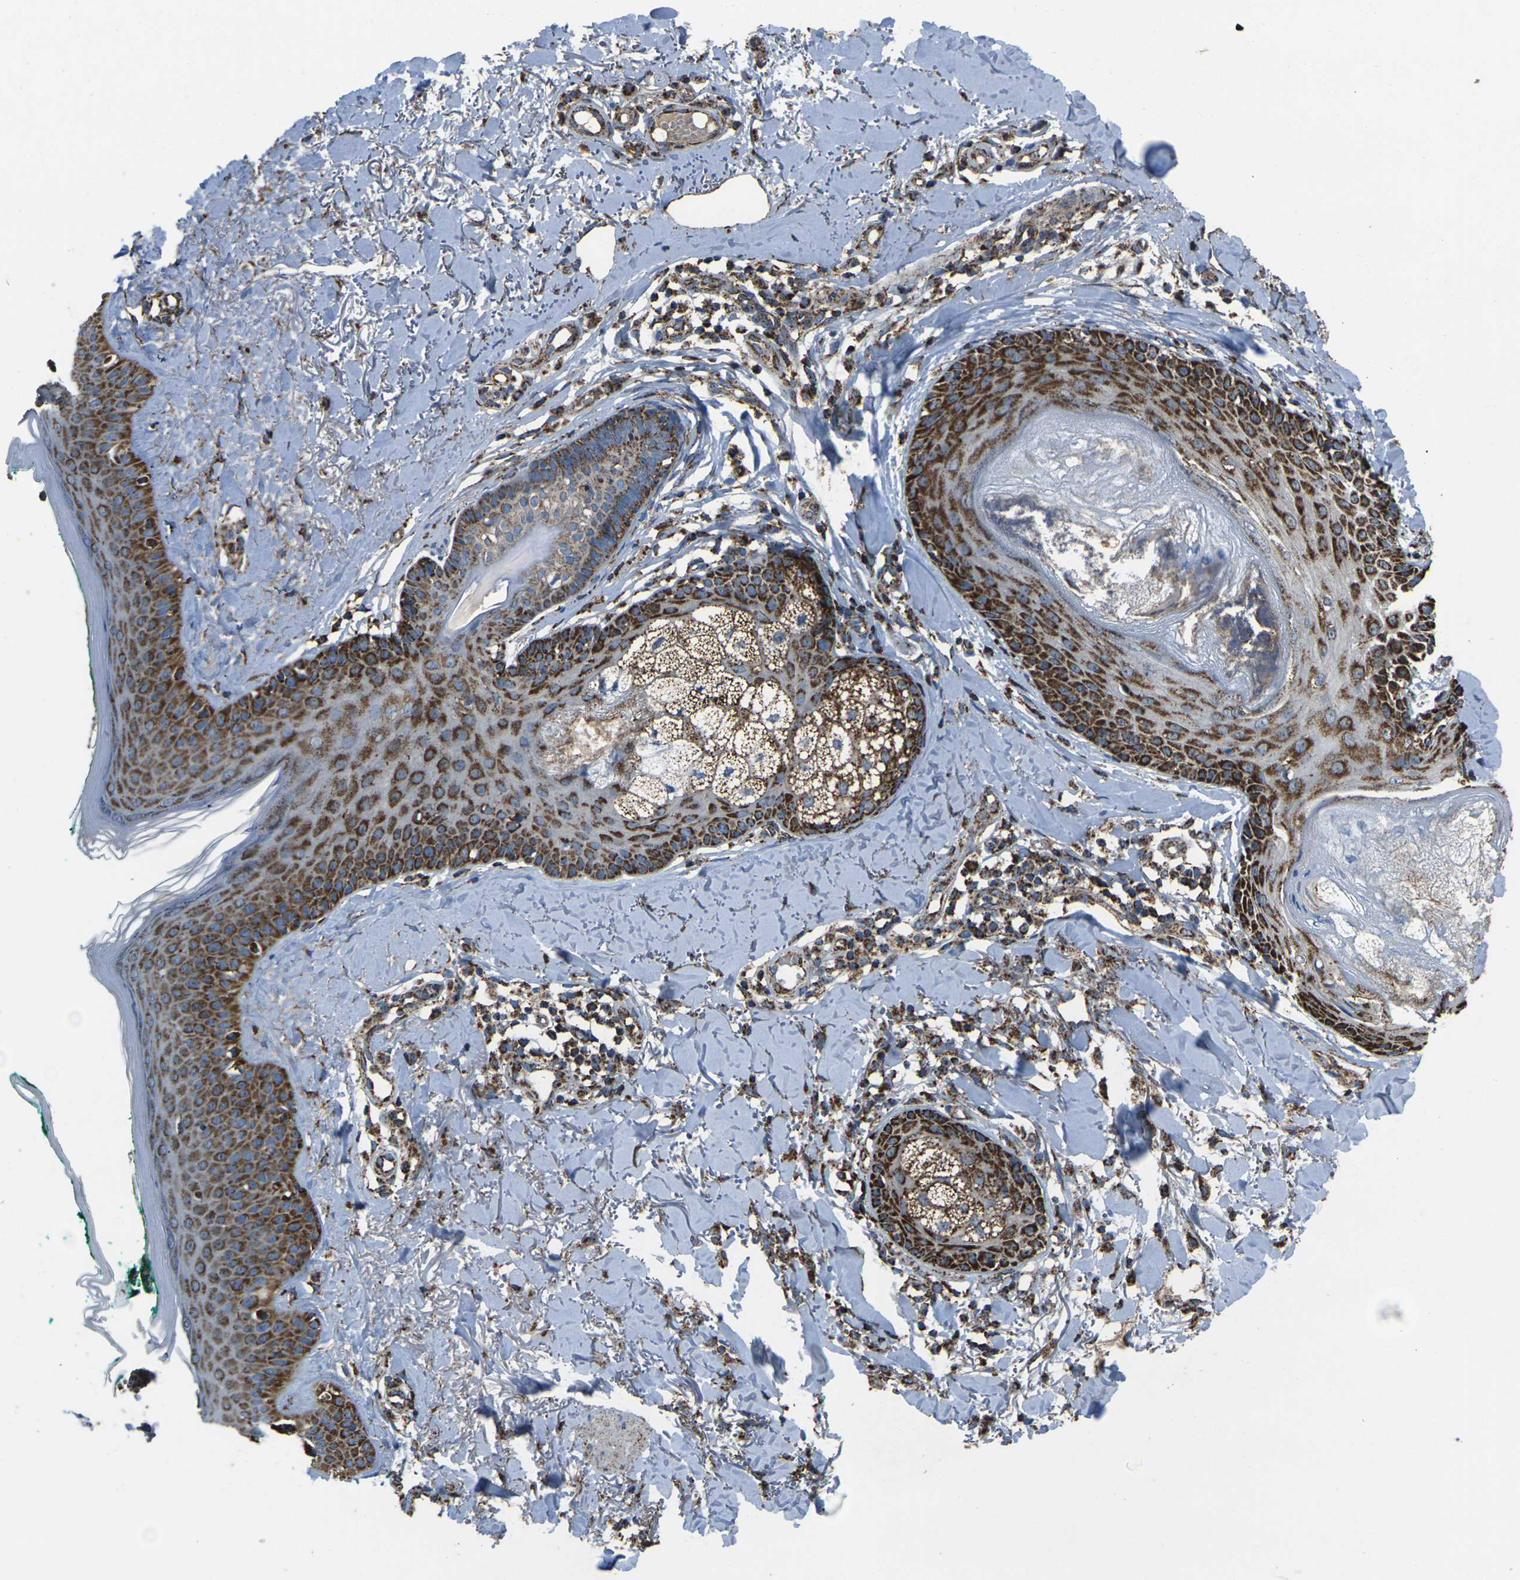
{"staining": {"intensity": "strong", "quantity": ">75%", "location": "cytoplasmic/membranous"}, "tissue": "skin cancer", "cell_type": "Tumor cells", "image_type": "cancer", "snomed": [{"axis": "morphology", "description": "Basal cell carcinoma"}, {"axis": "topography", "description": "Skin"}], "caption": "Immunohistochemistry staining of skin cancer (basal cell carcinoma), which exhibits high levels of strong cytoplasmic/membranous positivity in about >75% of tumor cells indicating strong cytoplasmic/membranous protein expression. The staining was performed using DAB (3,3'-diaminobenzidine) (brown) for protein detection and nuclei were counterstained in hematoxylin (blue).", "gene": "KLHL5", "patient": {"sex": "male", "age": 43}}